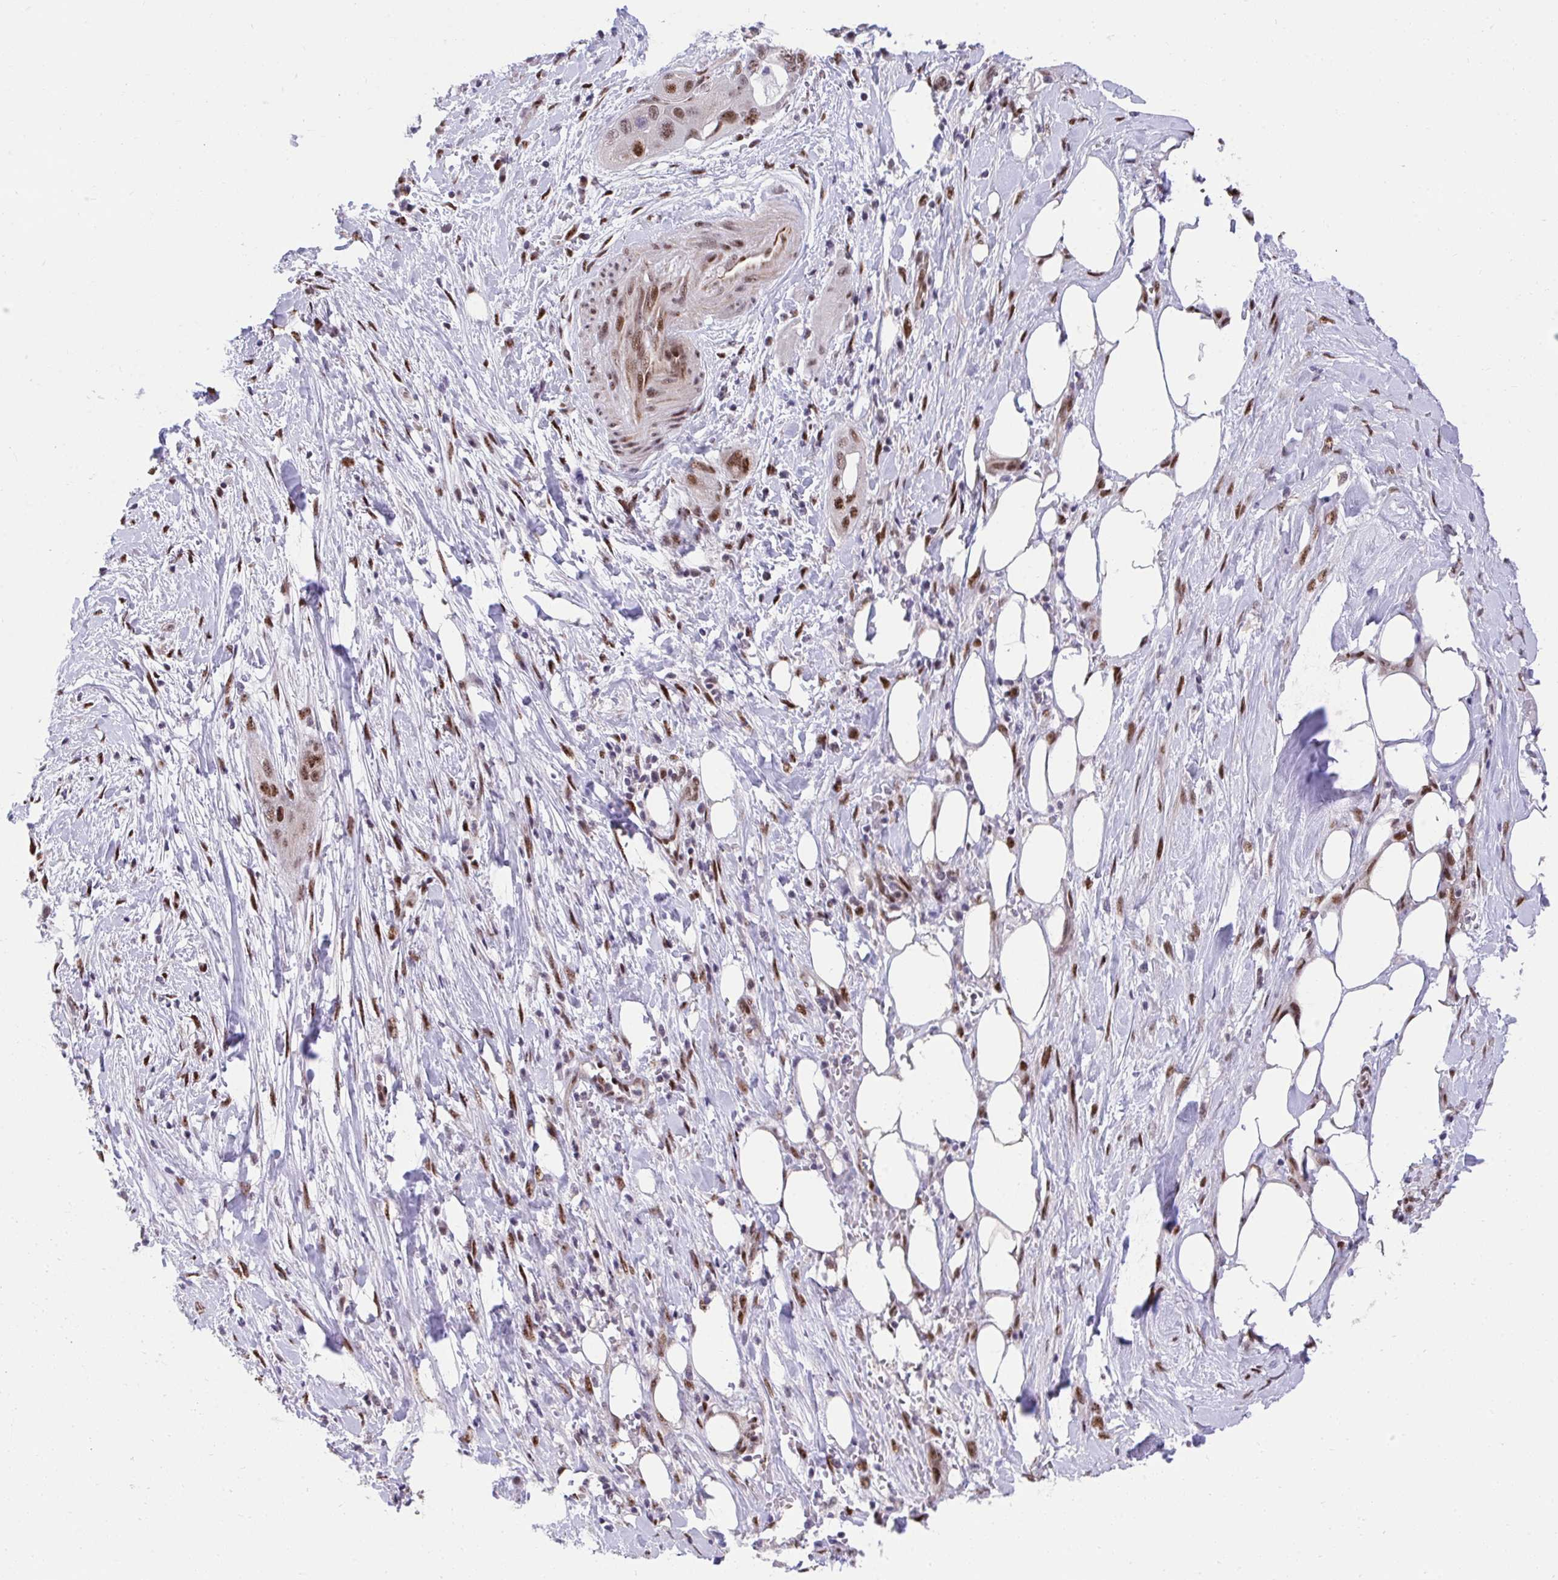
{"staining": {"intensity": "moderate", "quantity": ">75%", "location": "nuclear"}, "tissue": "pancreatic cancer", "cell_type": "Tumor cells", "image_type": "cancer", "snomed": [{"axis": "morphology", "description": "Adenocarcinoma, NOS"}, {"axis": "topography", "description": "Pancreas"}], "caption": "Adenocarcinoma (pancreatic) stained for a protein (brown) exhibits moderate nuclear positive staining in about >75% of tumor cells.", "gene": "HOXA4", "patient": {"sex": "male", "age": 44}}